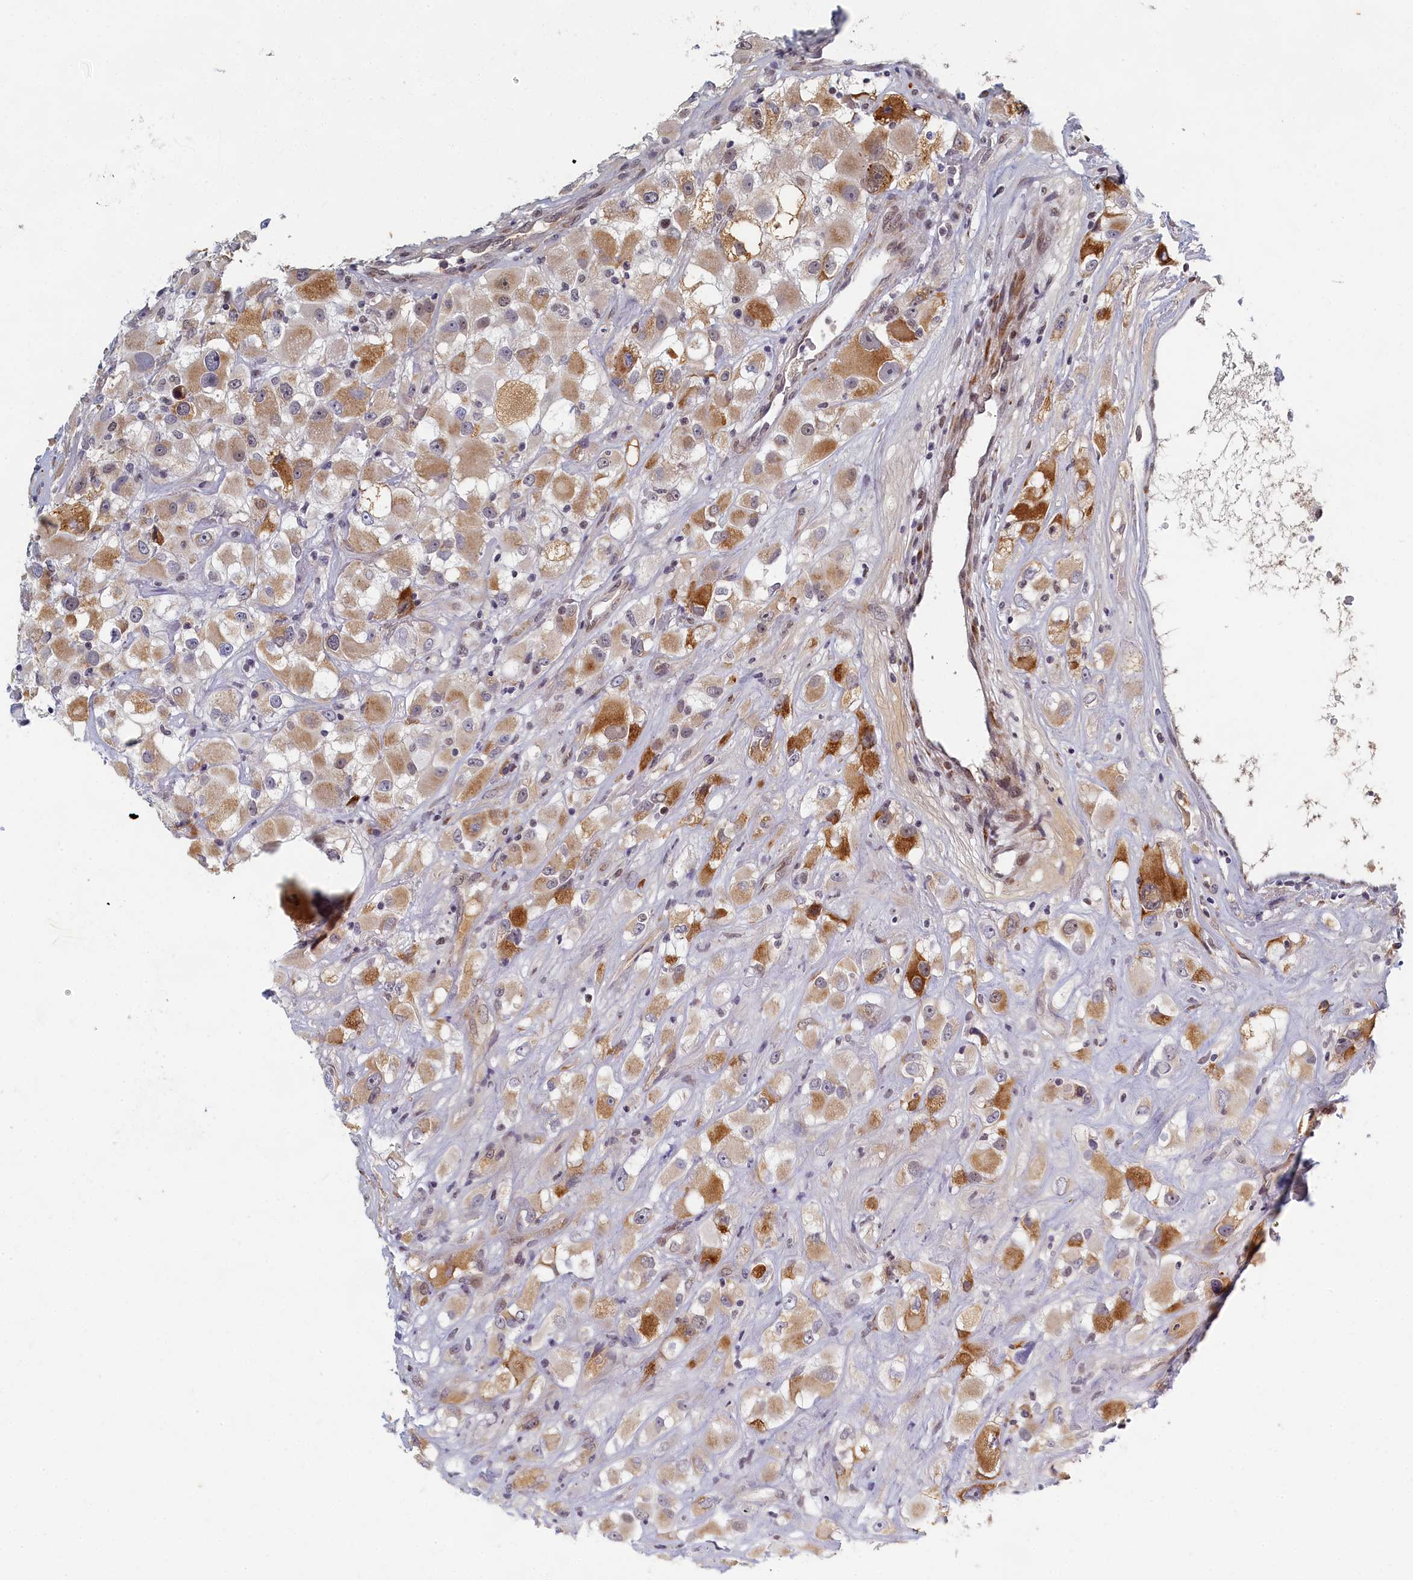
{"staining": {"intensity": "moderate", "quantity": "25%-75%", "location": "cytoplasmic/membranous"}, "tissue": "renal cancer", "cell_type": "Tumor cells", "image_type": "cancer", "snomed": [{"axis": "morphology", "description": "Adenocarcinoma, NOS"}, {"axis": "topography", "description": "Kidney"}], "caption": "Protein expression by immunohistochemistry displays moderate cytoplasmic/membranous positivity in about 25%-75% of tumor cells in adenocarcinoma (renal). The staining was performed using DAB to visualize the protein expression in brown, while the nuclei were stained in blue with hematoxylin (Magnification: 20x).", "gene": "DNAJC17", "patient": {"sex": "female", "age": 52}}